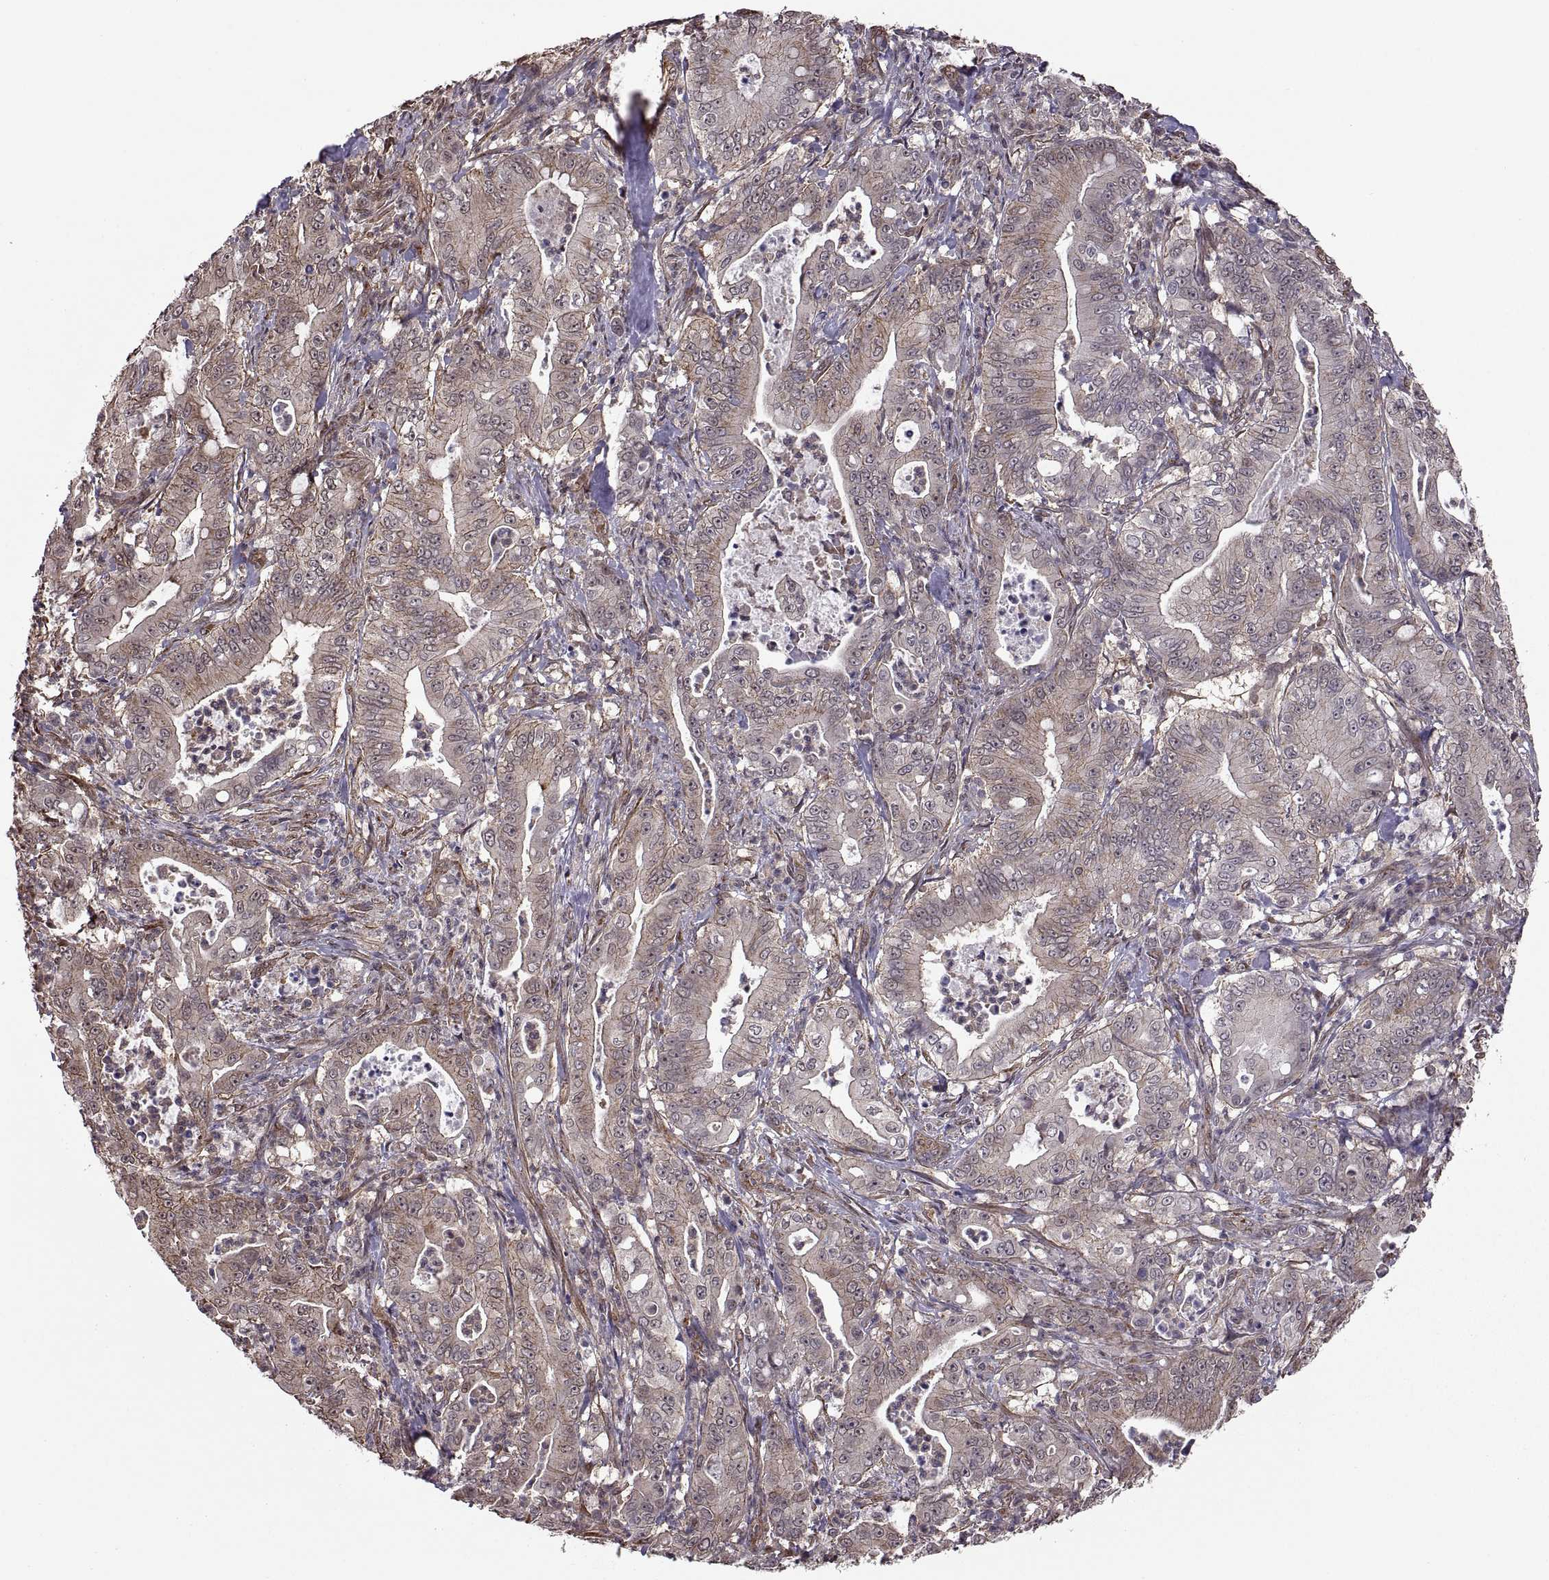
{"staining": {"intensity": "weak", "quantity": "25%-75%", "location": "cytoplasmic/membranous"}, "tissue": "pancreatic cancer", "cell_type": "Tumor cells", "image_type": "cancer", "snomed": [{"axis": "morphology", "description": "Adenocarcinoma, NOS"}, {"axis": "topography", "description": "Pancreas"}], "caption": "Immunohistochemistry photomicrograph of neoplastic tissue: human pancreatic cancer (adenocarcinoma) stained using immunohistochemistry demonstrates low levels of weak protein expression localized specifically in the cytoplasmic/membranous of tumor cells, appearing as a cytoplasmic/membranous brown color.", "gene": "ARRB1", "patient": {"sex": "male", "age": 71}}